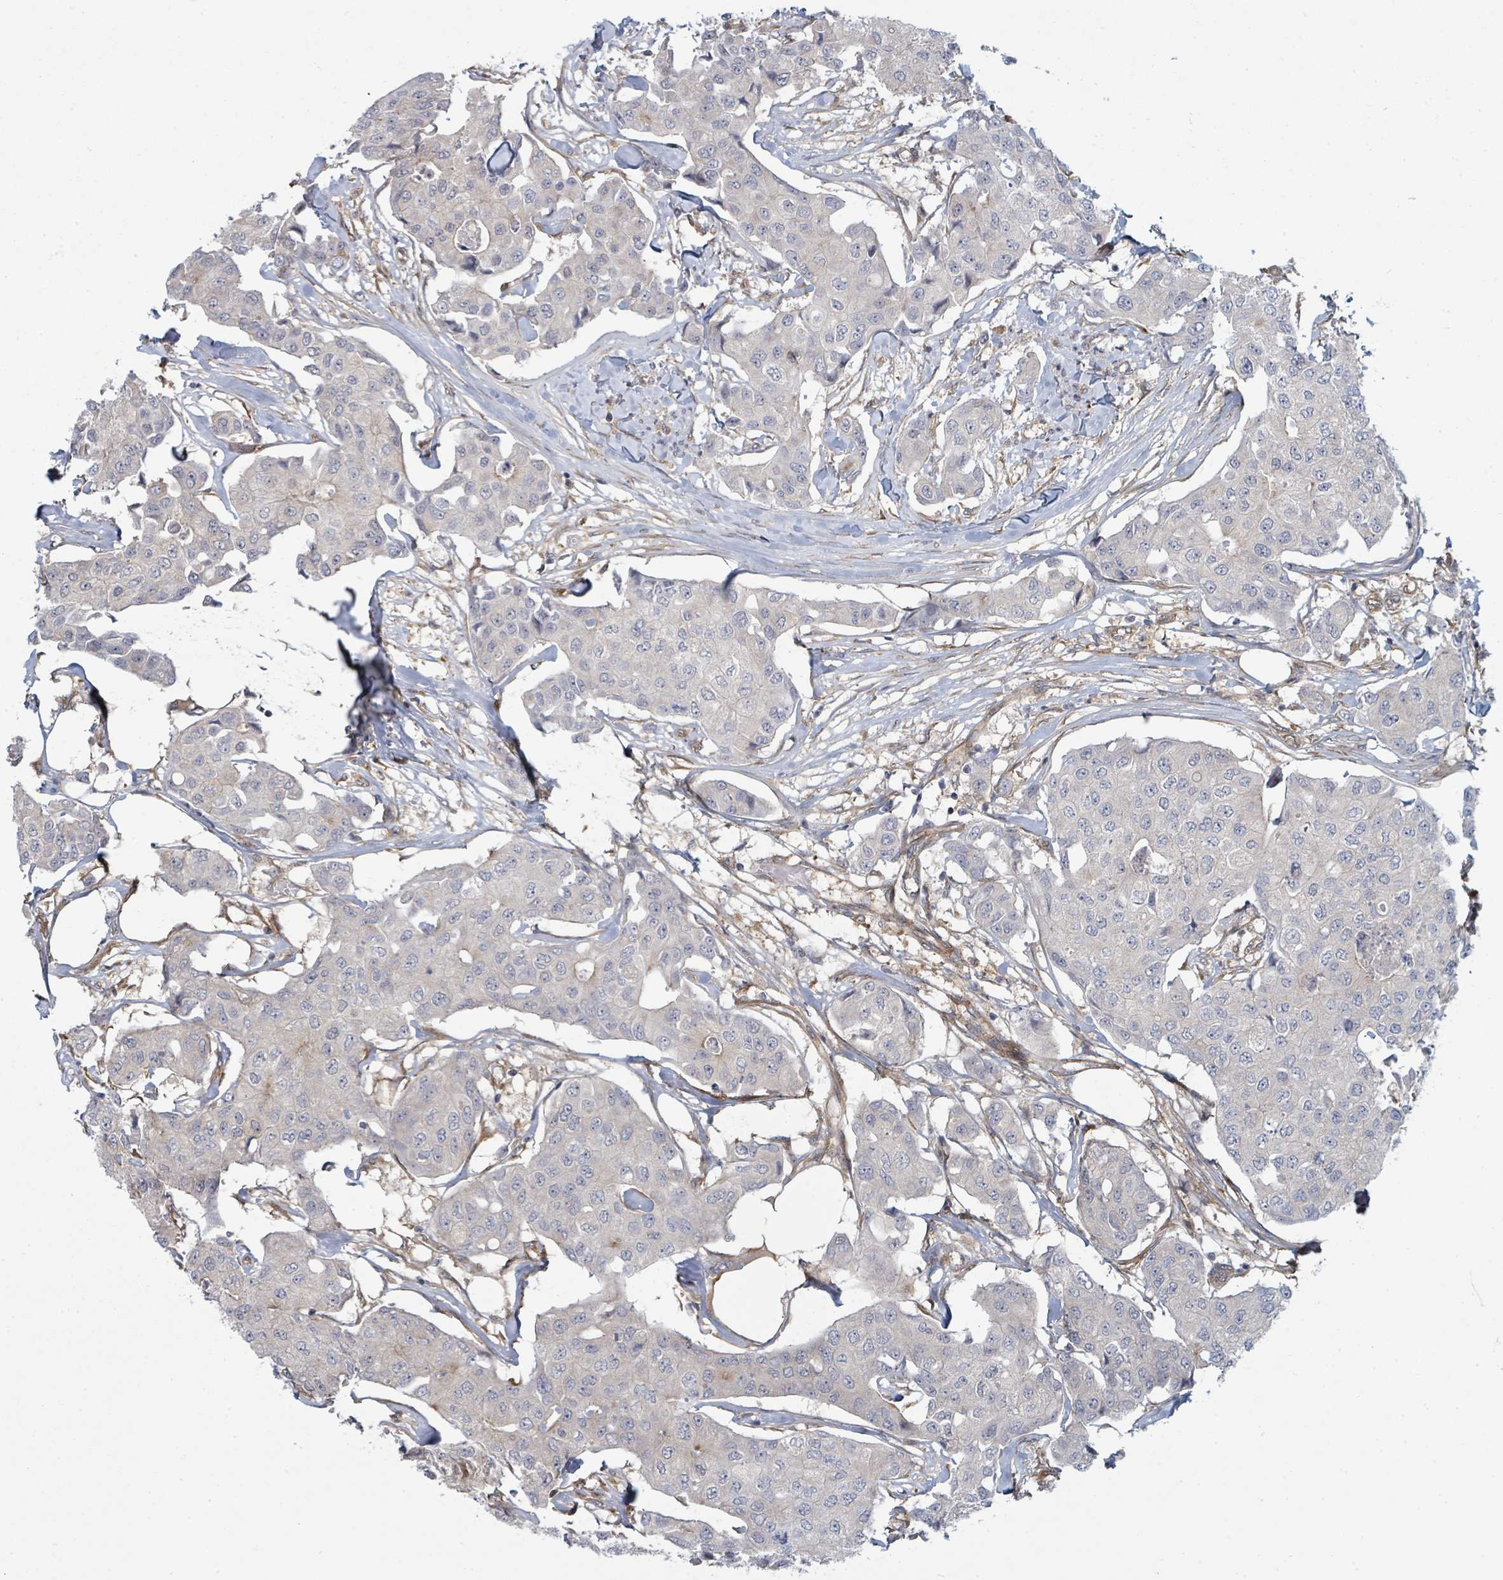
{"staining": {"intensity": "negative", "quantity": "none", "location": "none"}, "tissue": "breast cancer", "cell_type": "Tumor cells", "image_type": "cancer", "snomed": [{"axis": "morphology", "description": "Duct carcinoma"}, {"axis": "topography", "description": "Breast"}, {"axis": "topography", "description": "Lymph node"}], "caption": "Immunohistochemical staining of infiltrating ductal carcinoma (breast) reveals no significant expression in tumor cells. (DAB immunohistochemistry visualized using brightfield microscopy, high magnification).", "gene": "PSMG2", "patient": {"sex": "female", "age": 80}}